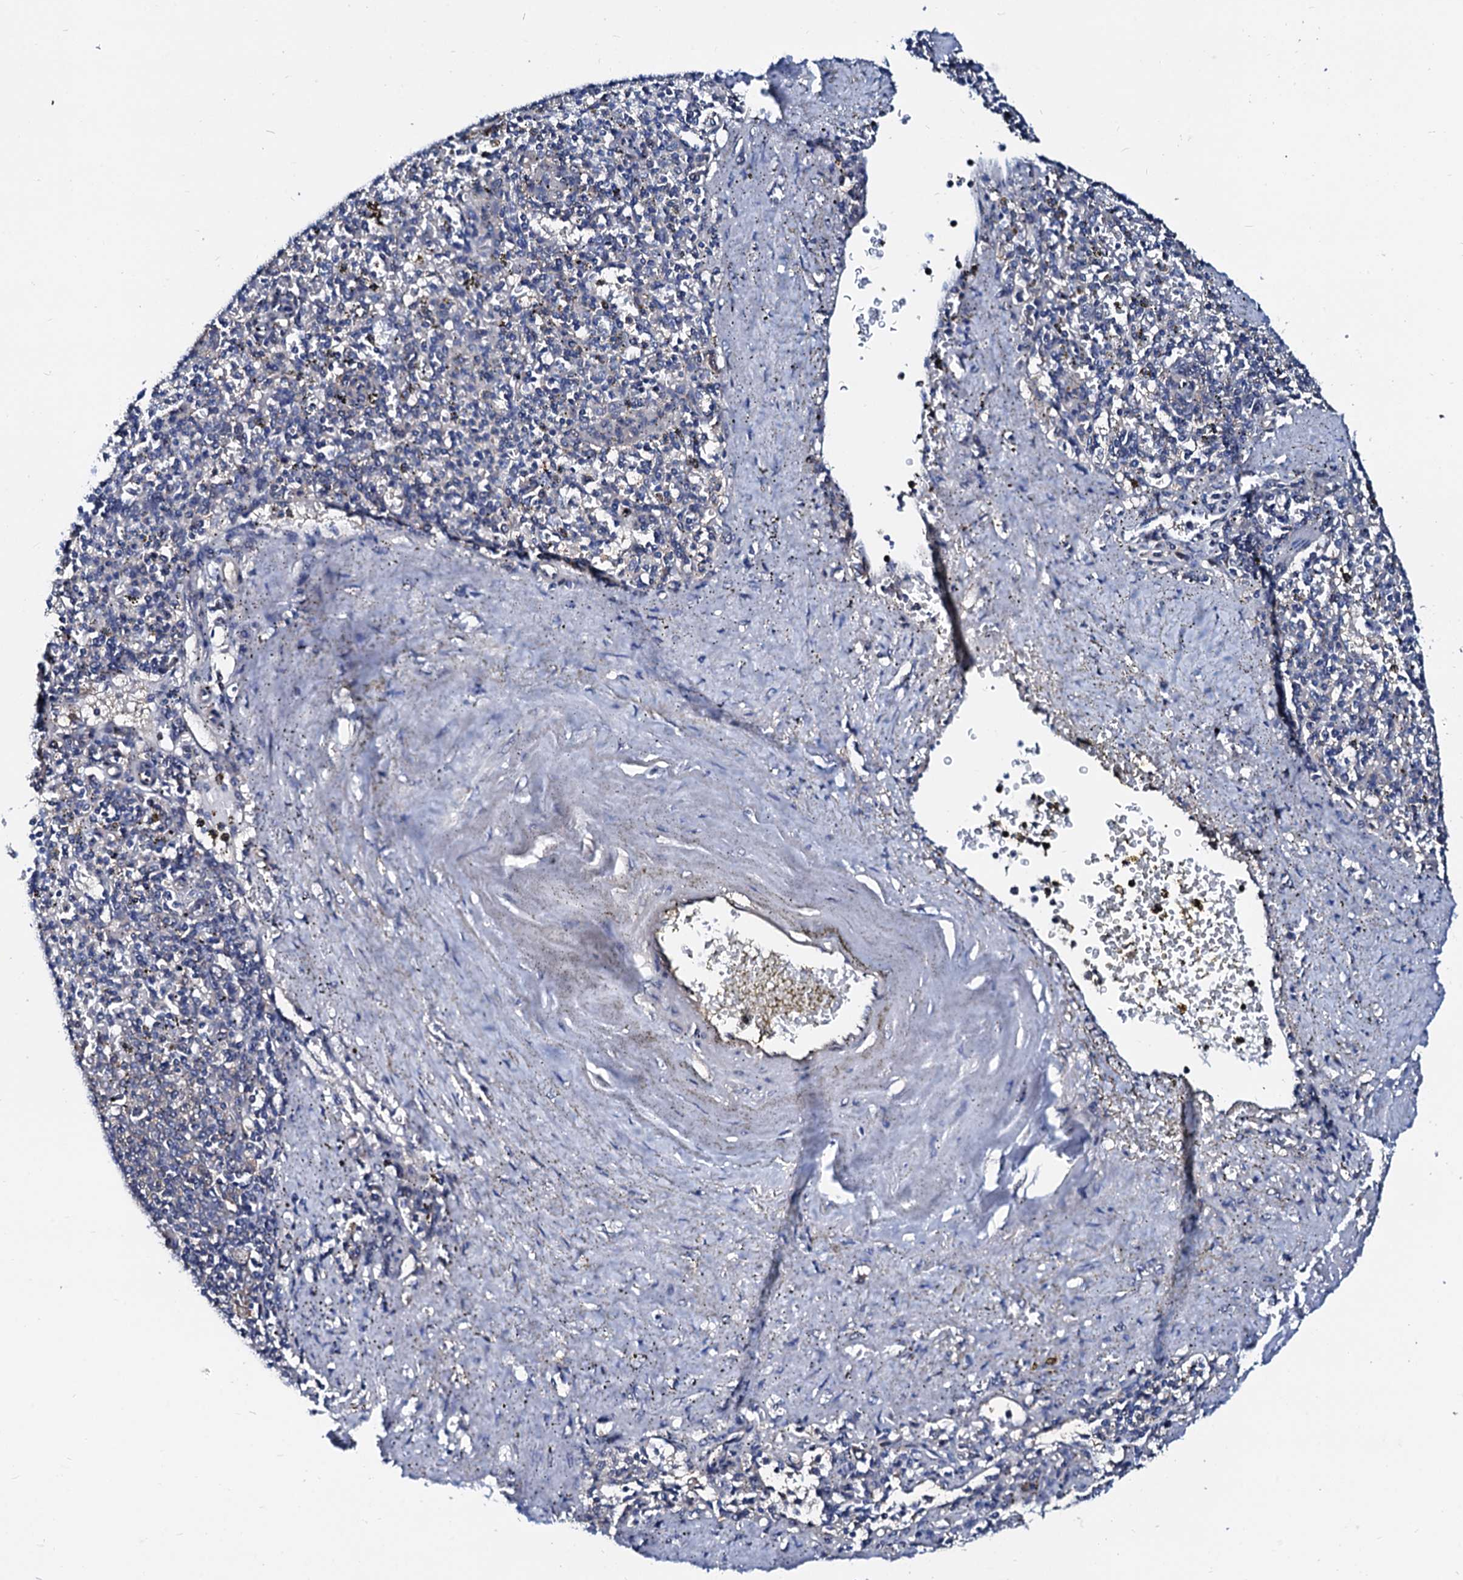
{"staining": {"intensity": "negative", "quantity": "none", "location": "none"}, "tissue": "spleen", "cell_type": "Cells in red pulp", "image_type": "normal", "snomed": [{"axis": "morphology", "description": "Normal tissue, NOS"}, {"axis": "topography", "description": "Spleen"}], "caption": "IHC of benign human spleen shows no positivity in cells in red pulp. The staining was performed using DAB (3,3'-diaminobenzidine) to visualize the protein expression in brown, while the nuclei were stained in blue with hematoxylin (Magnification: 20x).", "gene": "CSN2", "patient": {"sex": "male", "age": 72}}